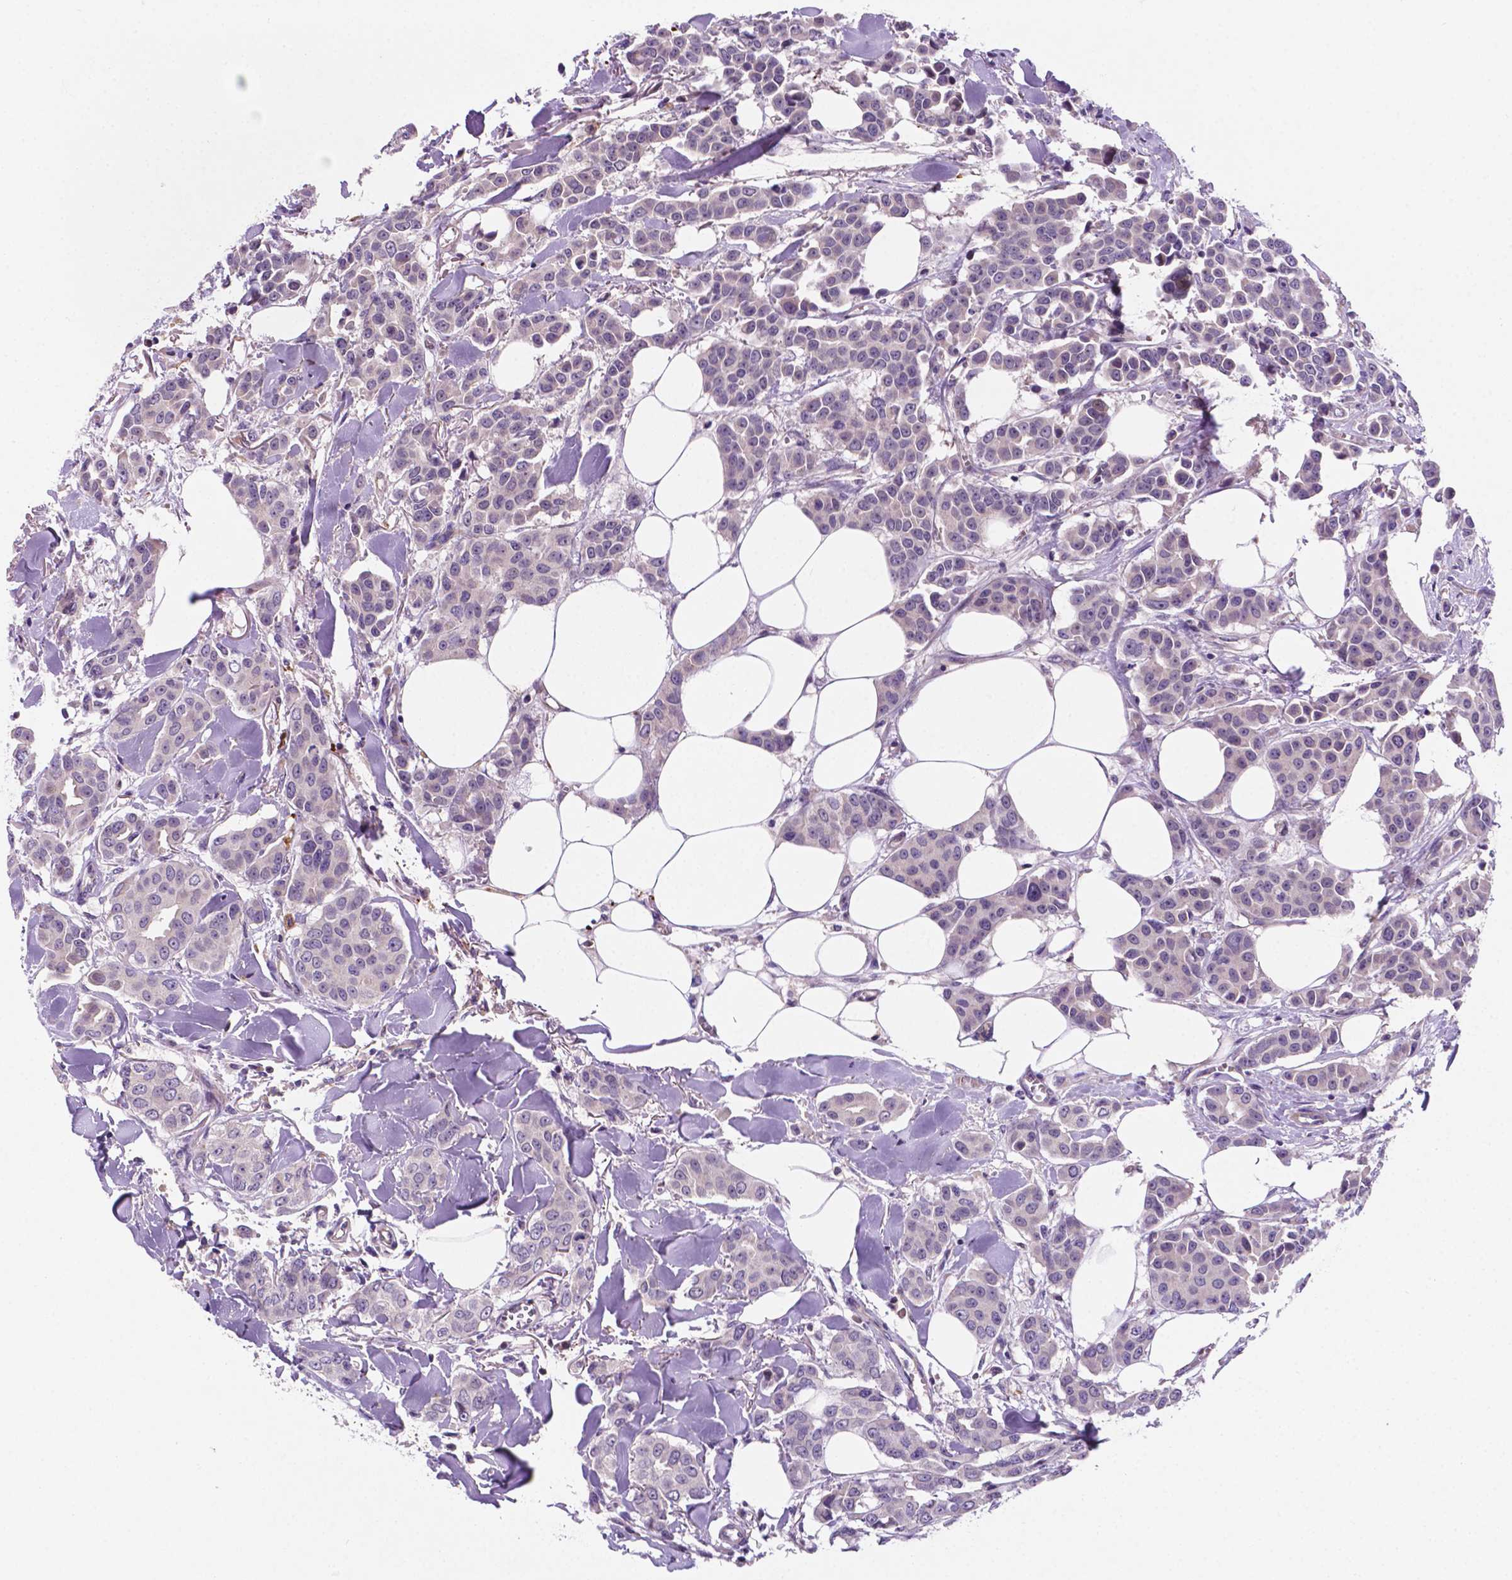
{"staining": {"intensity": "negative", "quantity": "none", "location": "none"}, "tissue": "breast cancer", "cell_type": "Tumor cells", "image_type": "cancer", "snomed": [{"axis": "morphology", "description": "Duct carcinoma"}, {"axis": "topography", "description": "Breast"}], "caption": "Immunohistochemical staining of human breast intraductal carcinoma reveals no significant expression in tumor cells.", "gene": "TM4SF20", "patient": {"sex": "female", "age": 94}}